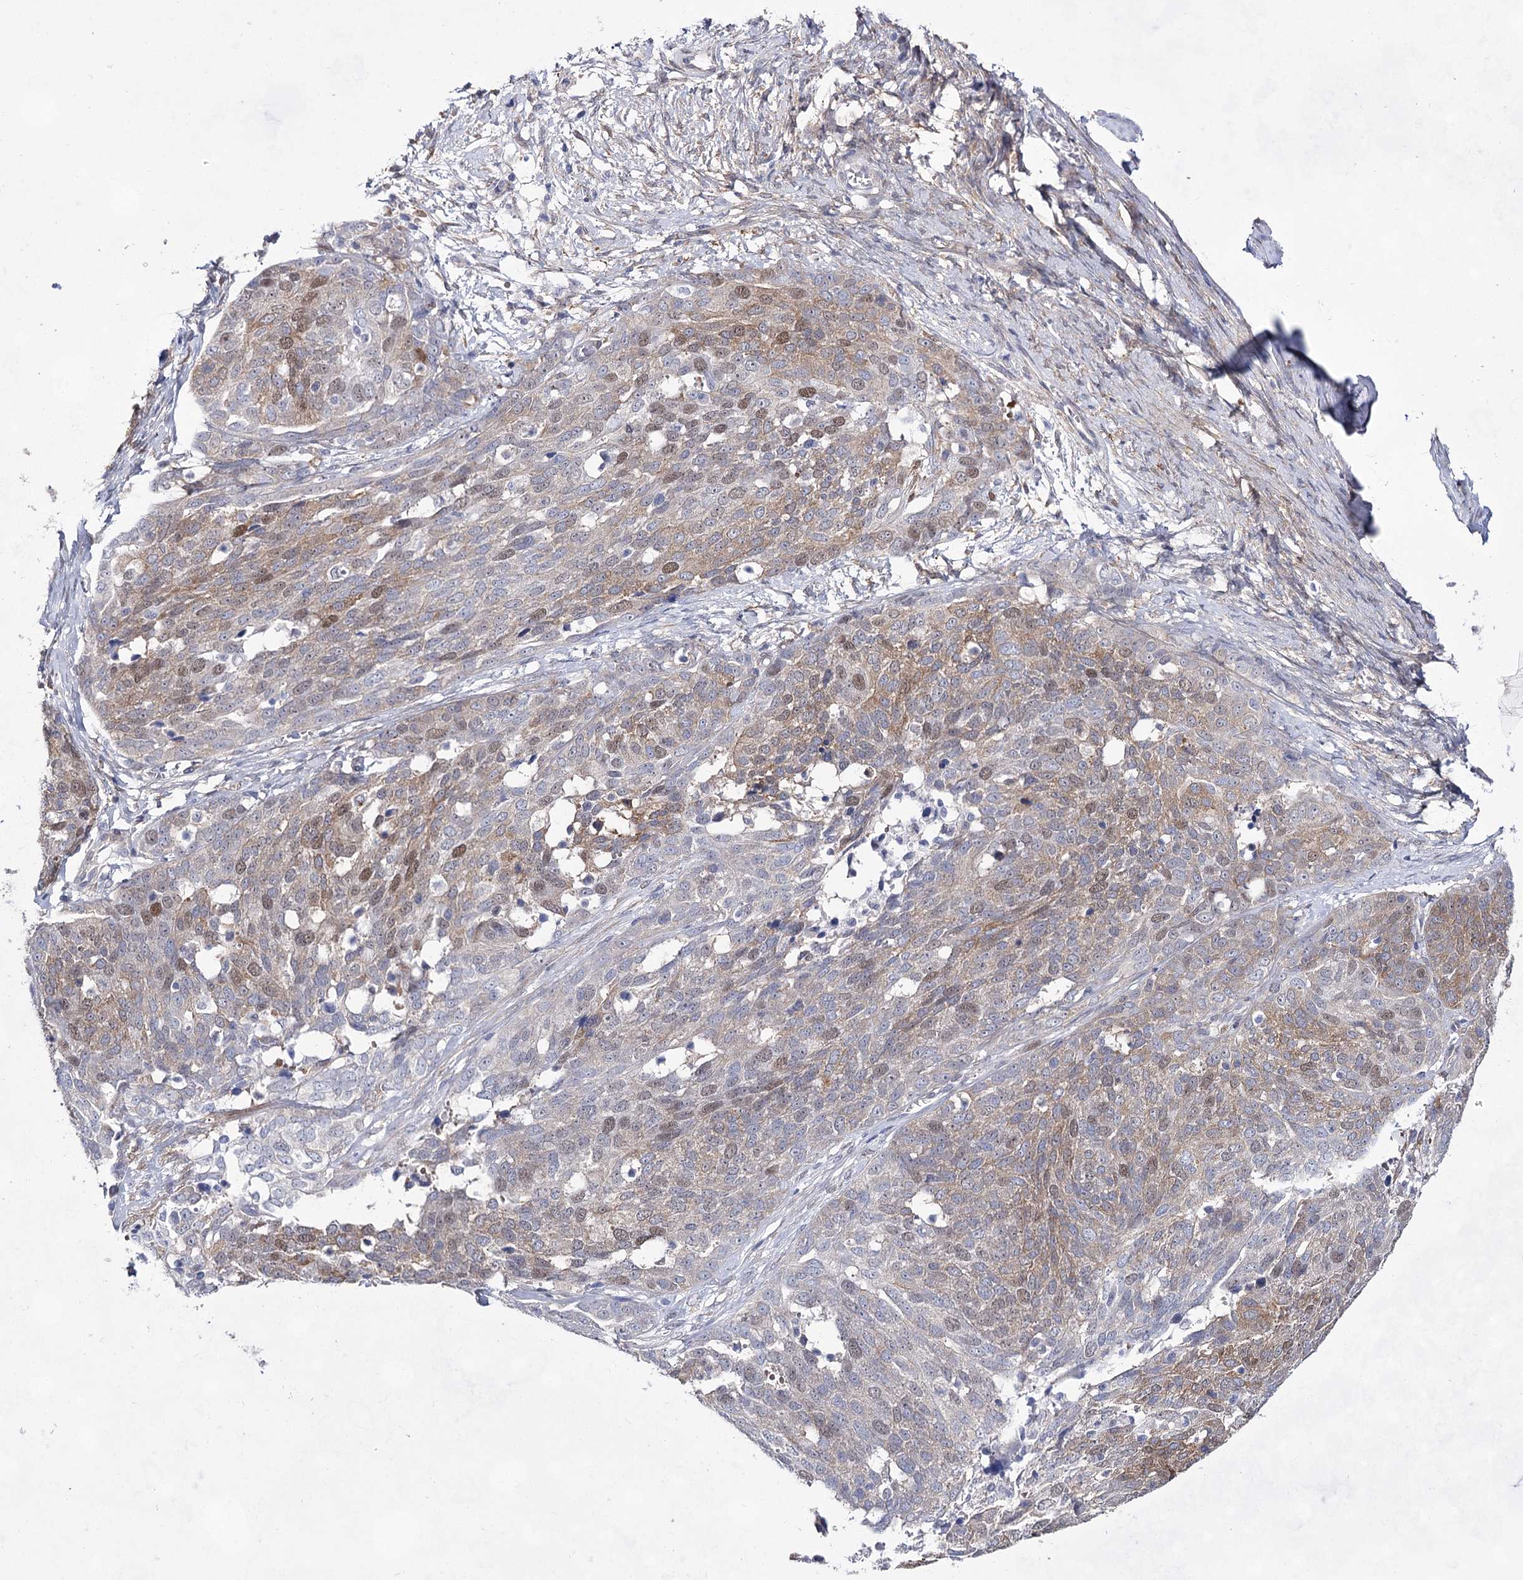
{"staining": {"intensity": "moderate", "quantity": "<25%", "location": "nuclear"}, "tissue": "ovarian cancer", "cell_type": "Tumor cells", "image_type": "cancer", "snomed": [{"axis": "morphology", "description": "Cystadenocarcinoma, serous, NOS"}, {"axis": "topography", "description": "Ovary"}], "caption": "Protein positivity by IHC exhibits moderate nuclear expression in approximately <25% of tumor cells in ovarian serous cystadenocarcinoma. The staining was performed using DAB to visualize the protein expression in brown, while the nuclei were stained in blue with hematoxylin (Magnification: 20x).", "gene": "UGDH", "patient": {"sex": "female", "age": 44}}